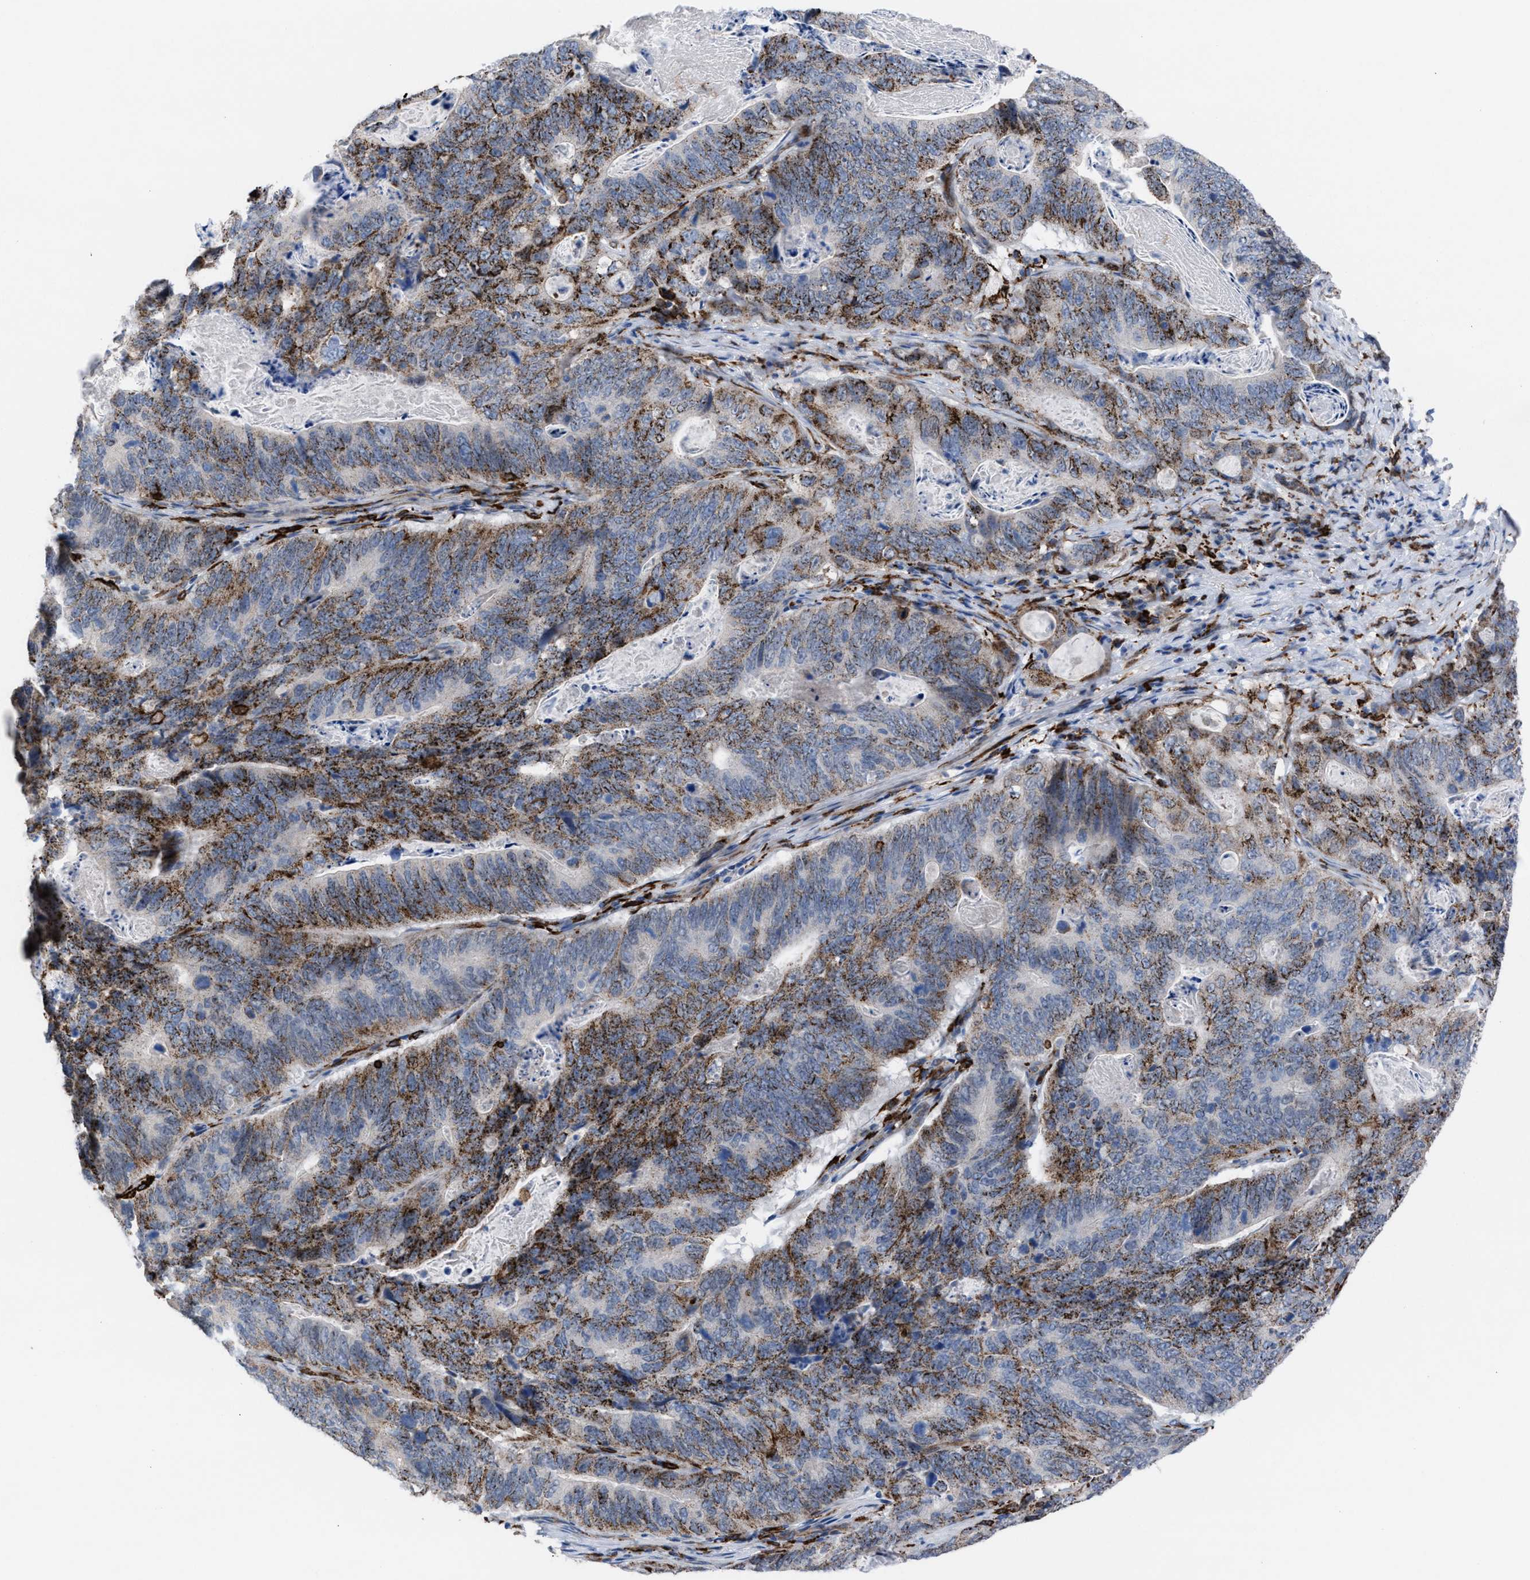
{"staining": {"intensity": "moderate", "quantity": ">75%", "location": "cytoplasmic/membranous"}, "tissue": "stomach cancer", "cell_type": "Tumor cells", "image_type": "cancer", "snomed": [{"axis": "morphology", "description": "Normal tissue, NOS"}, {"axis": "morphology", "description": "Adenocarcinoma, NOS"}, {"axis": "topography", "description": "Stomach"}], "caption": "Brown immunohistochemical staining in human stomach cancer reveals moderate cytoplasmic/membranous staining in about >75% of tumor cells.", "gene": "SLC47A1", "patient": {"sex": "female", "age": 89}}